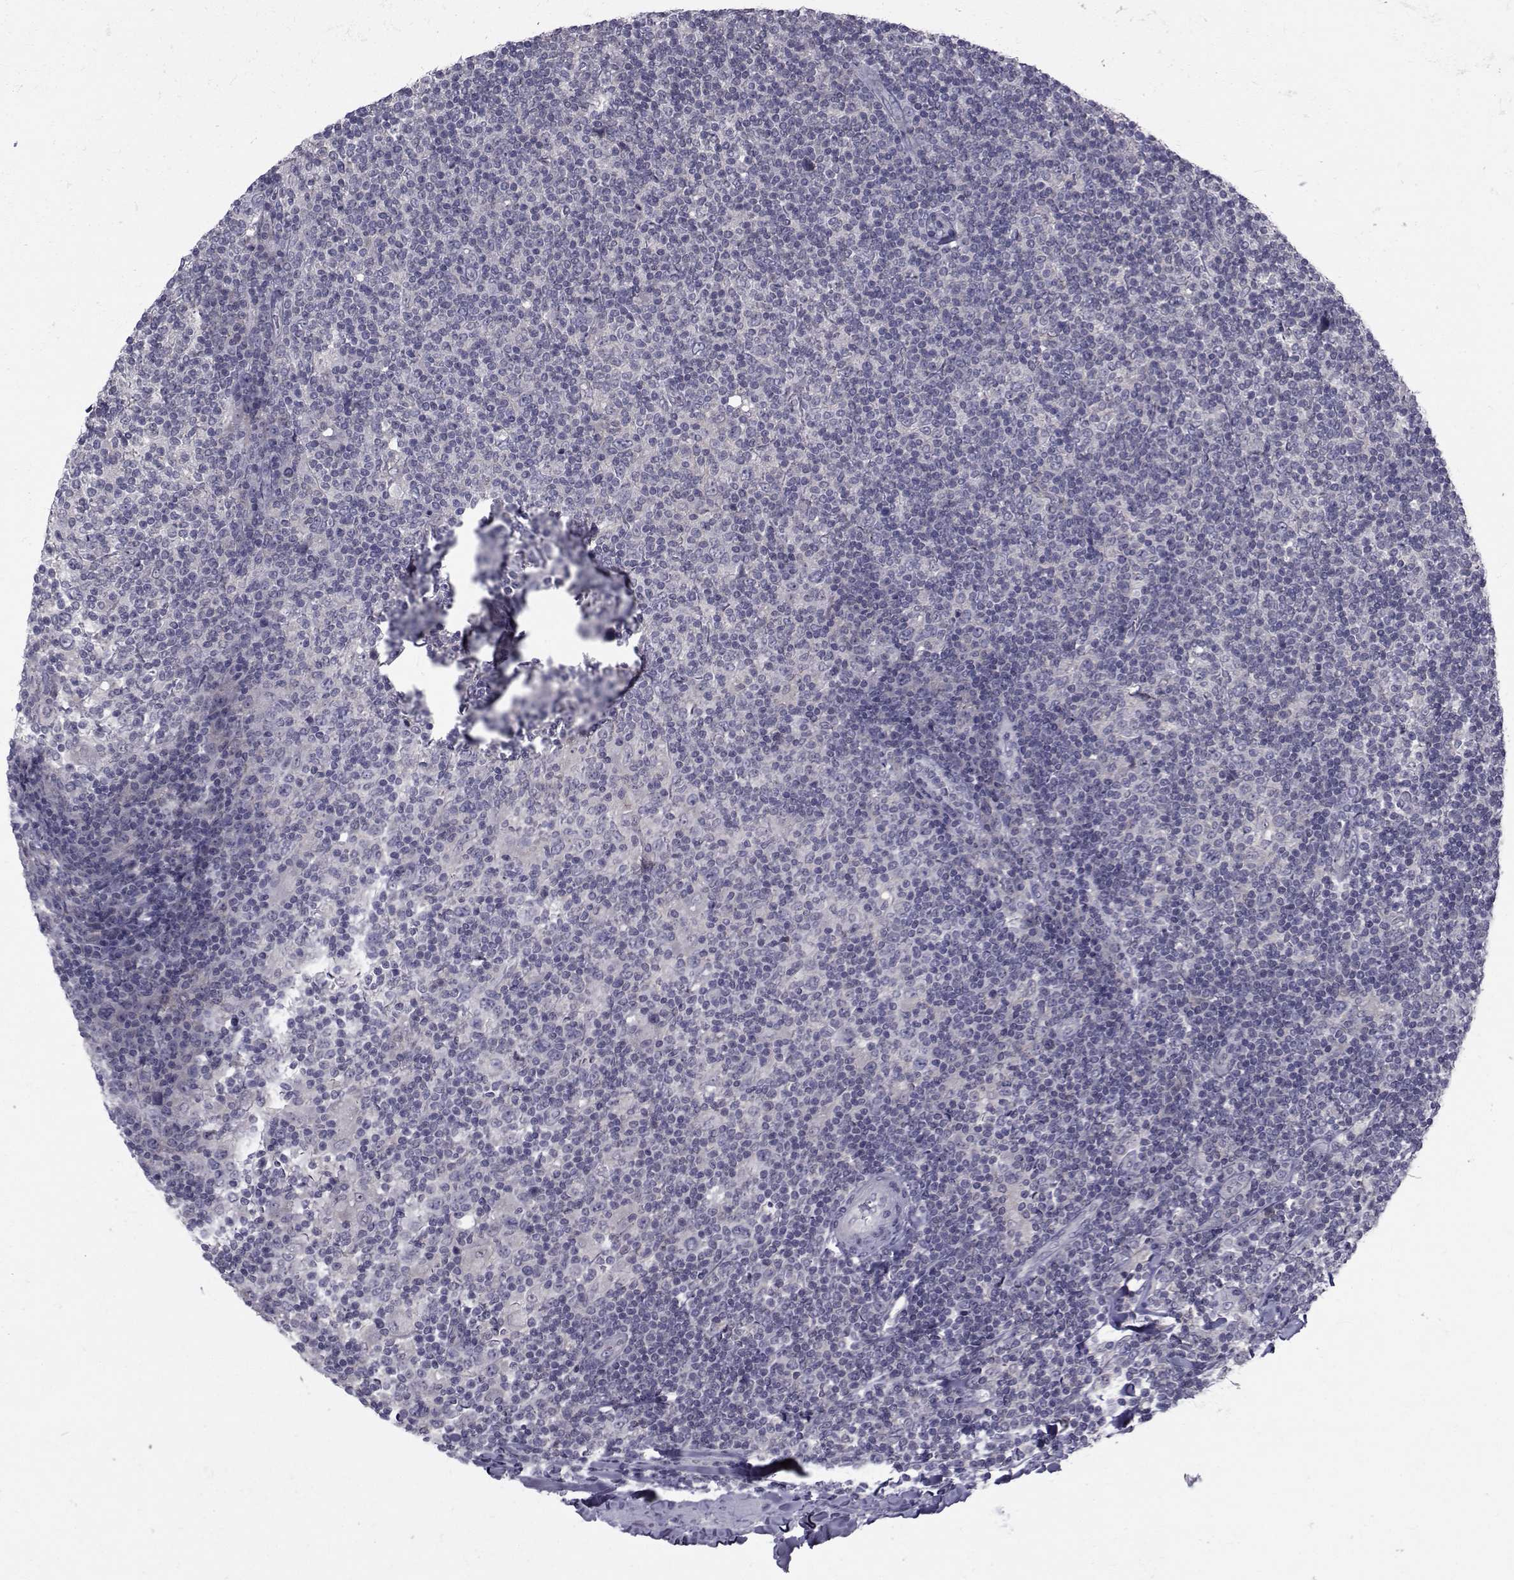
{"staining": {"intensity": "negative", "quantity": "none", "location": "none"}, "tissue": "lymphoma", "cell_type": "Tumor cells", "image_type": "cancer", "snomed": [{"axis": "morphology", "description": "Hodgkin's disease, NOS"}, {"axis": "topography", "description": "Lymph node"}], "caption": "The histopathology image reveals no significant expression in tumor cells of Hodgkin's disease.", "gene": "SLC30A10", "patient": {"sex": "male", "age": 40}}